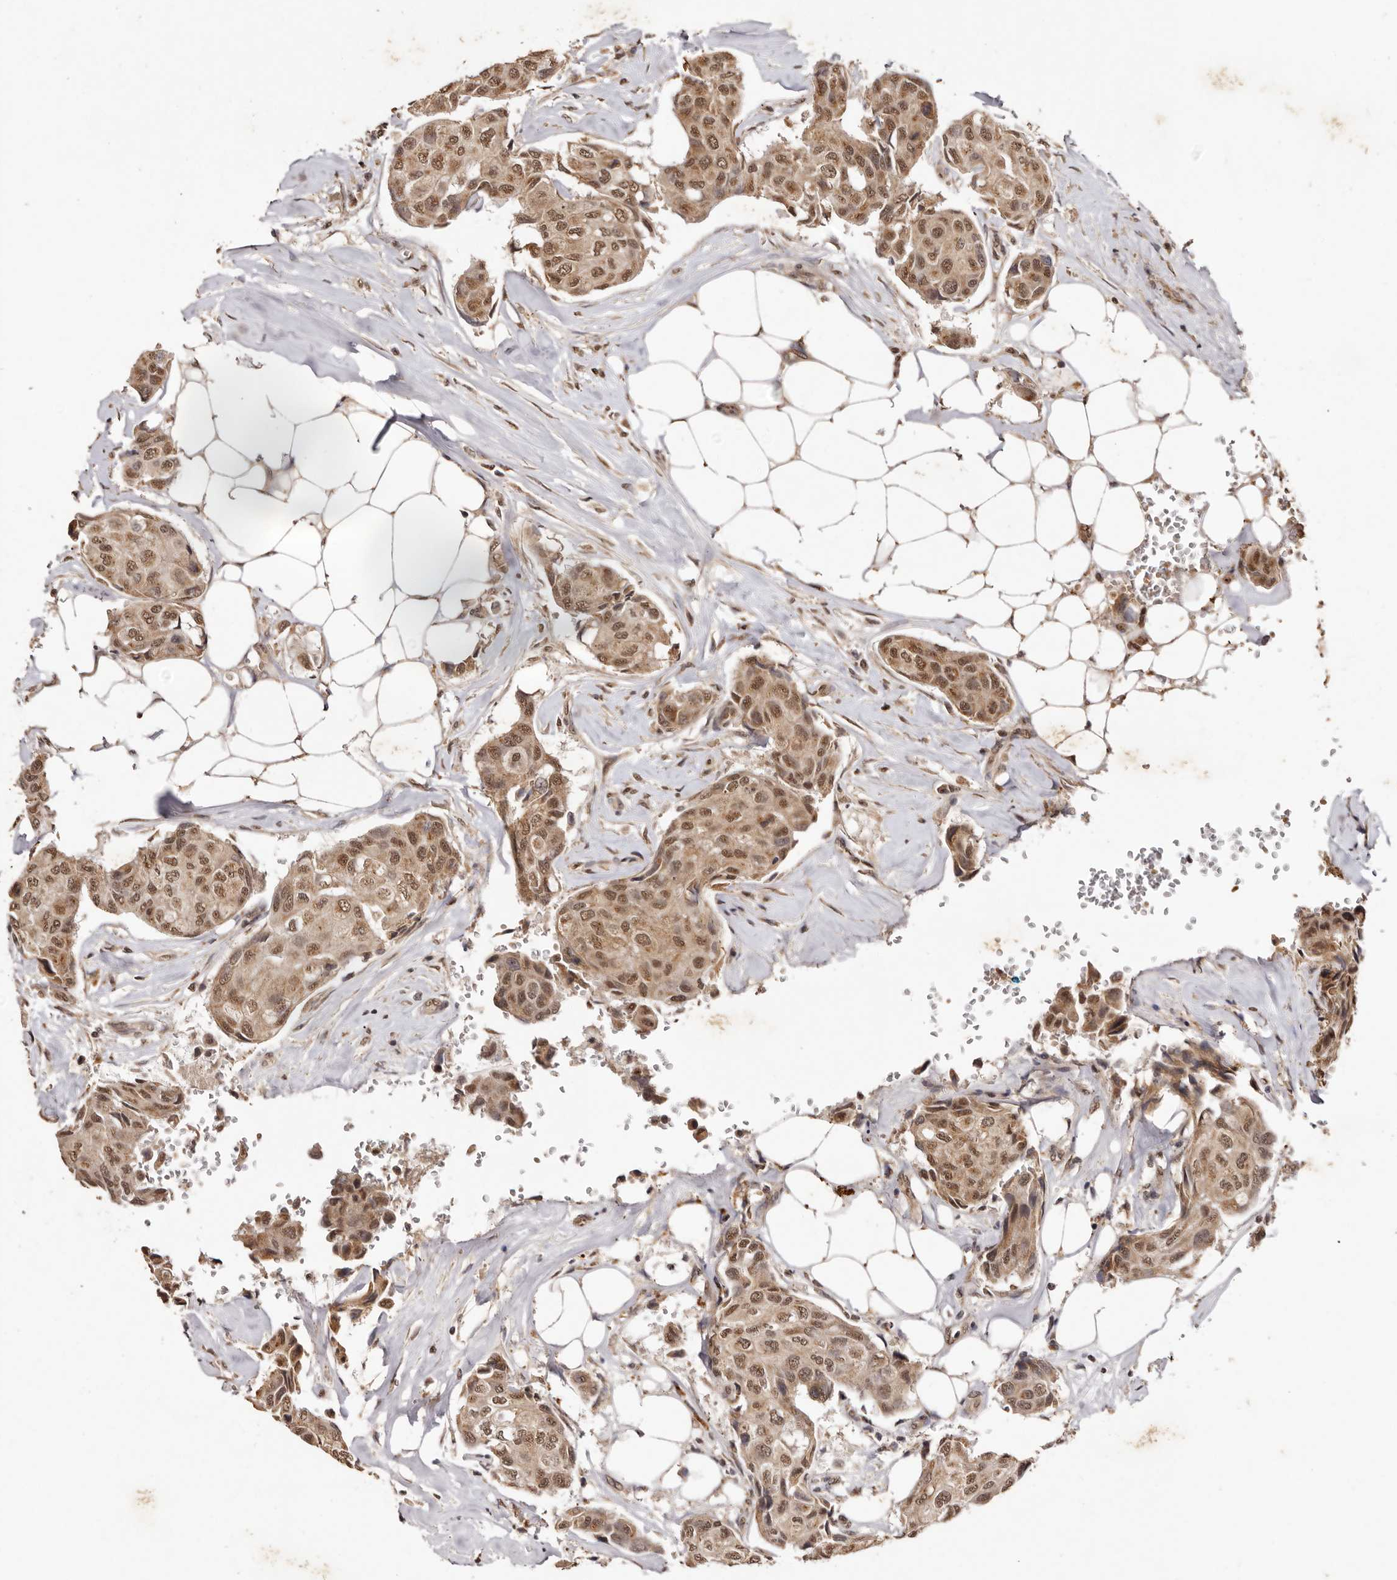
{"staining": {"intensity": "moderate", "quantity": ">75%", "location": "cytoplasmic/membranous,nuclear"}, "tissue": "breast cancer", "cell_type": "Tumor cells", "image_type": "cancer", "snomed": [{"axis": "morphology", "description": "Duct carcinoma"}, {"axis": "topography", "description": "Breast"}], "caption": "Immunohistochemistry of human intraductal carcinoma (breast) displays medium levels of moderate cytoplasmic/membranous and nuclear staining in about >75% of tumor cells.", "gene": "NOTCH1", "patient": {"sex": "female", "age": 80}}